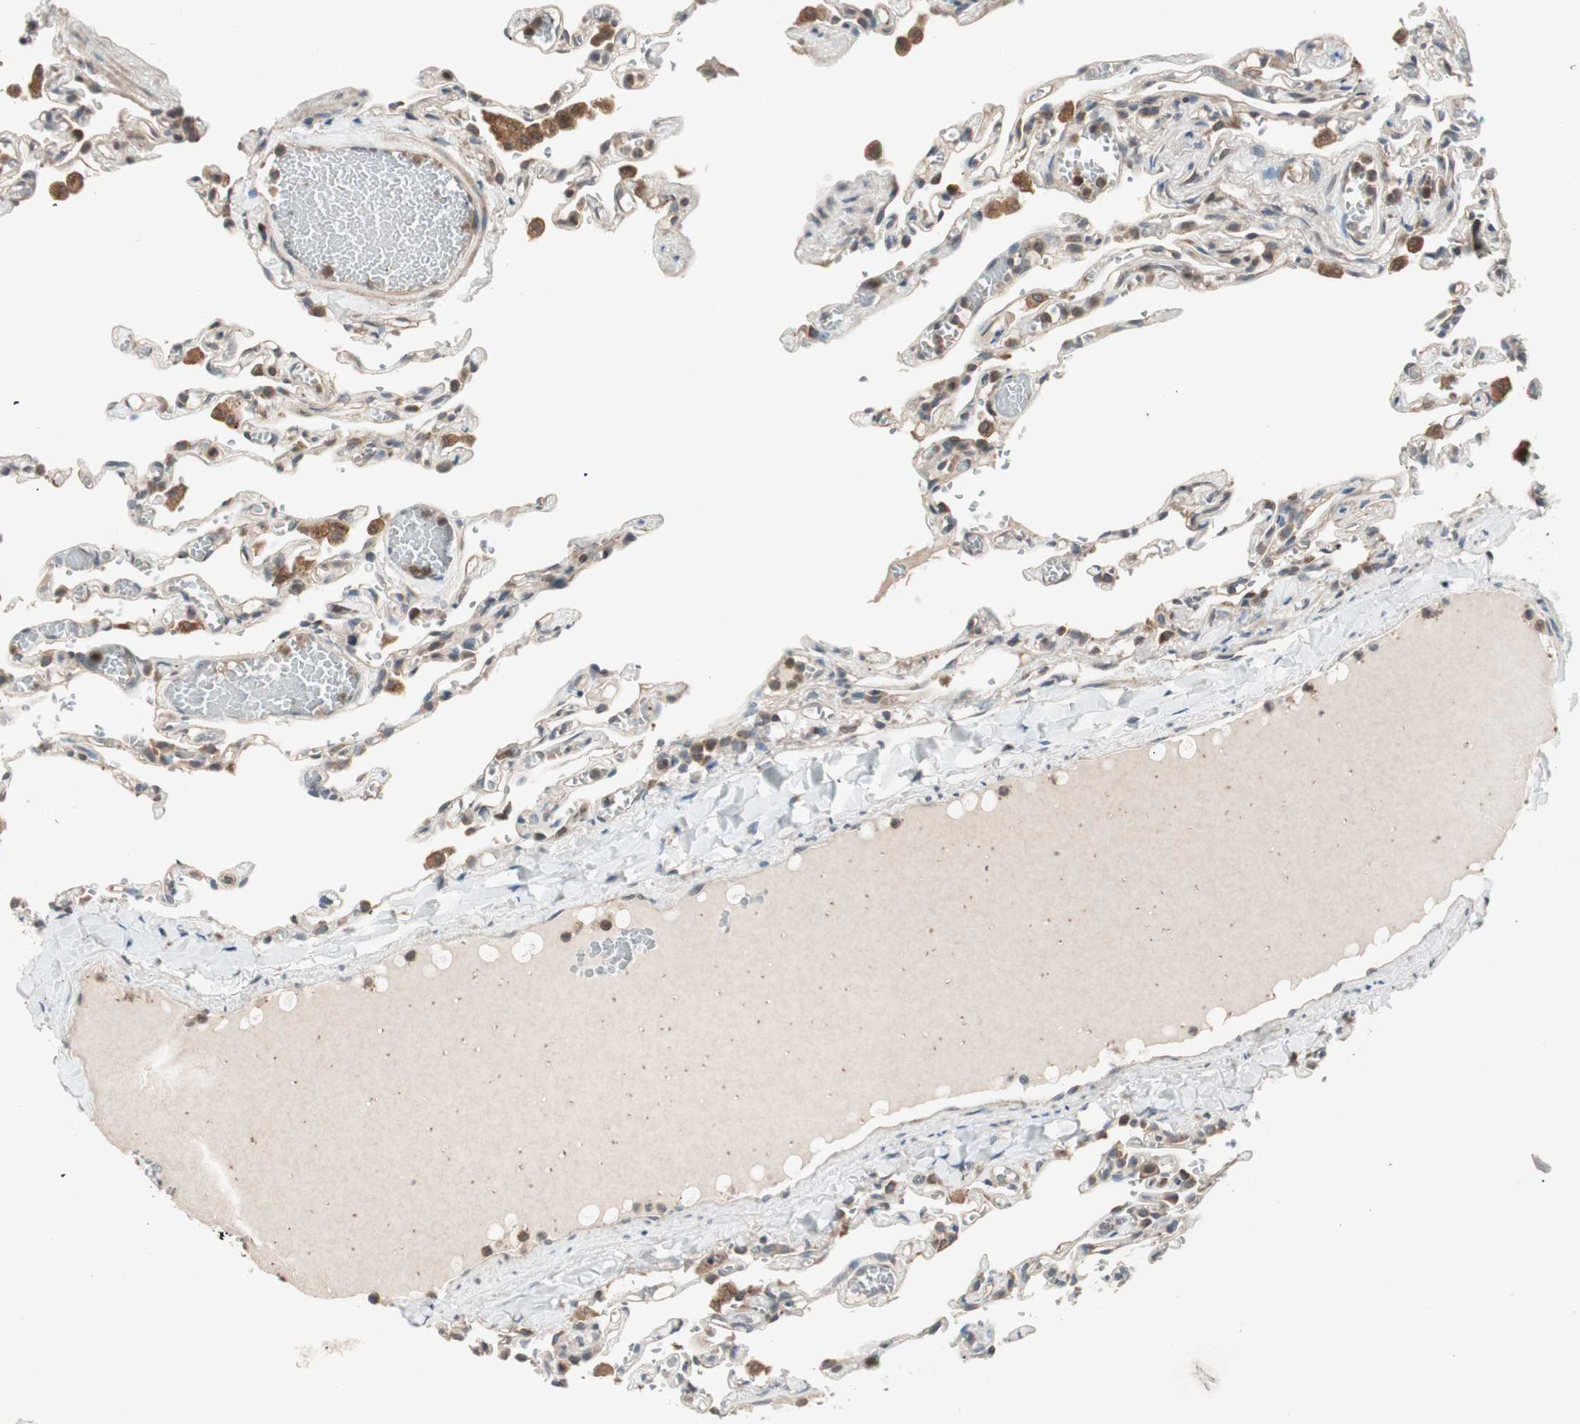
{"staining": {"intensity": "moderate", "quantity": ">75%", "location": "cytoplasmic/membranous"}, "tissue": "lung", "cell_type": "Alveolar cells", "image_type": "normal", "snomed": [{"axis": "morphology", "description": "Normal tissue, NOS"}, {"axis": "topography", "description": "Lung"}], "caption": "Alveolar cells demonstrate moderate cytoplasmic/membranous staining in approximately >75% of cells in normal lung.", "gene": "ATP6AP2", "patient": {"sex": "male", "age": 21}}